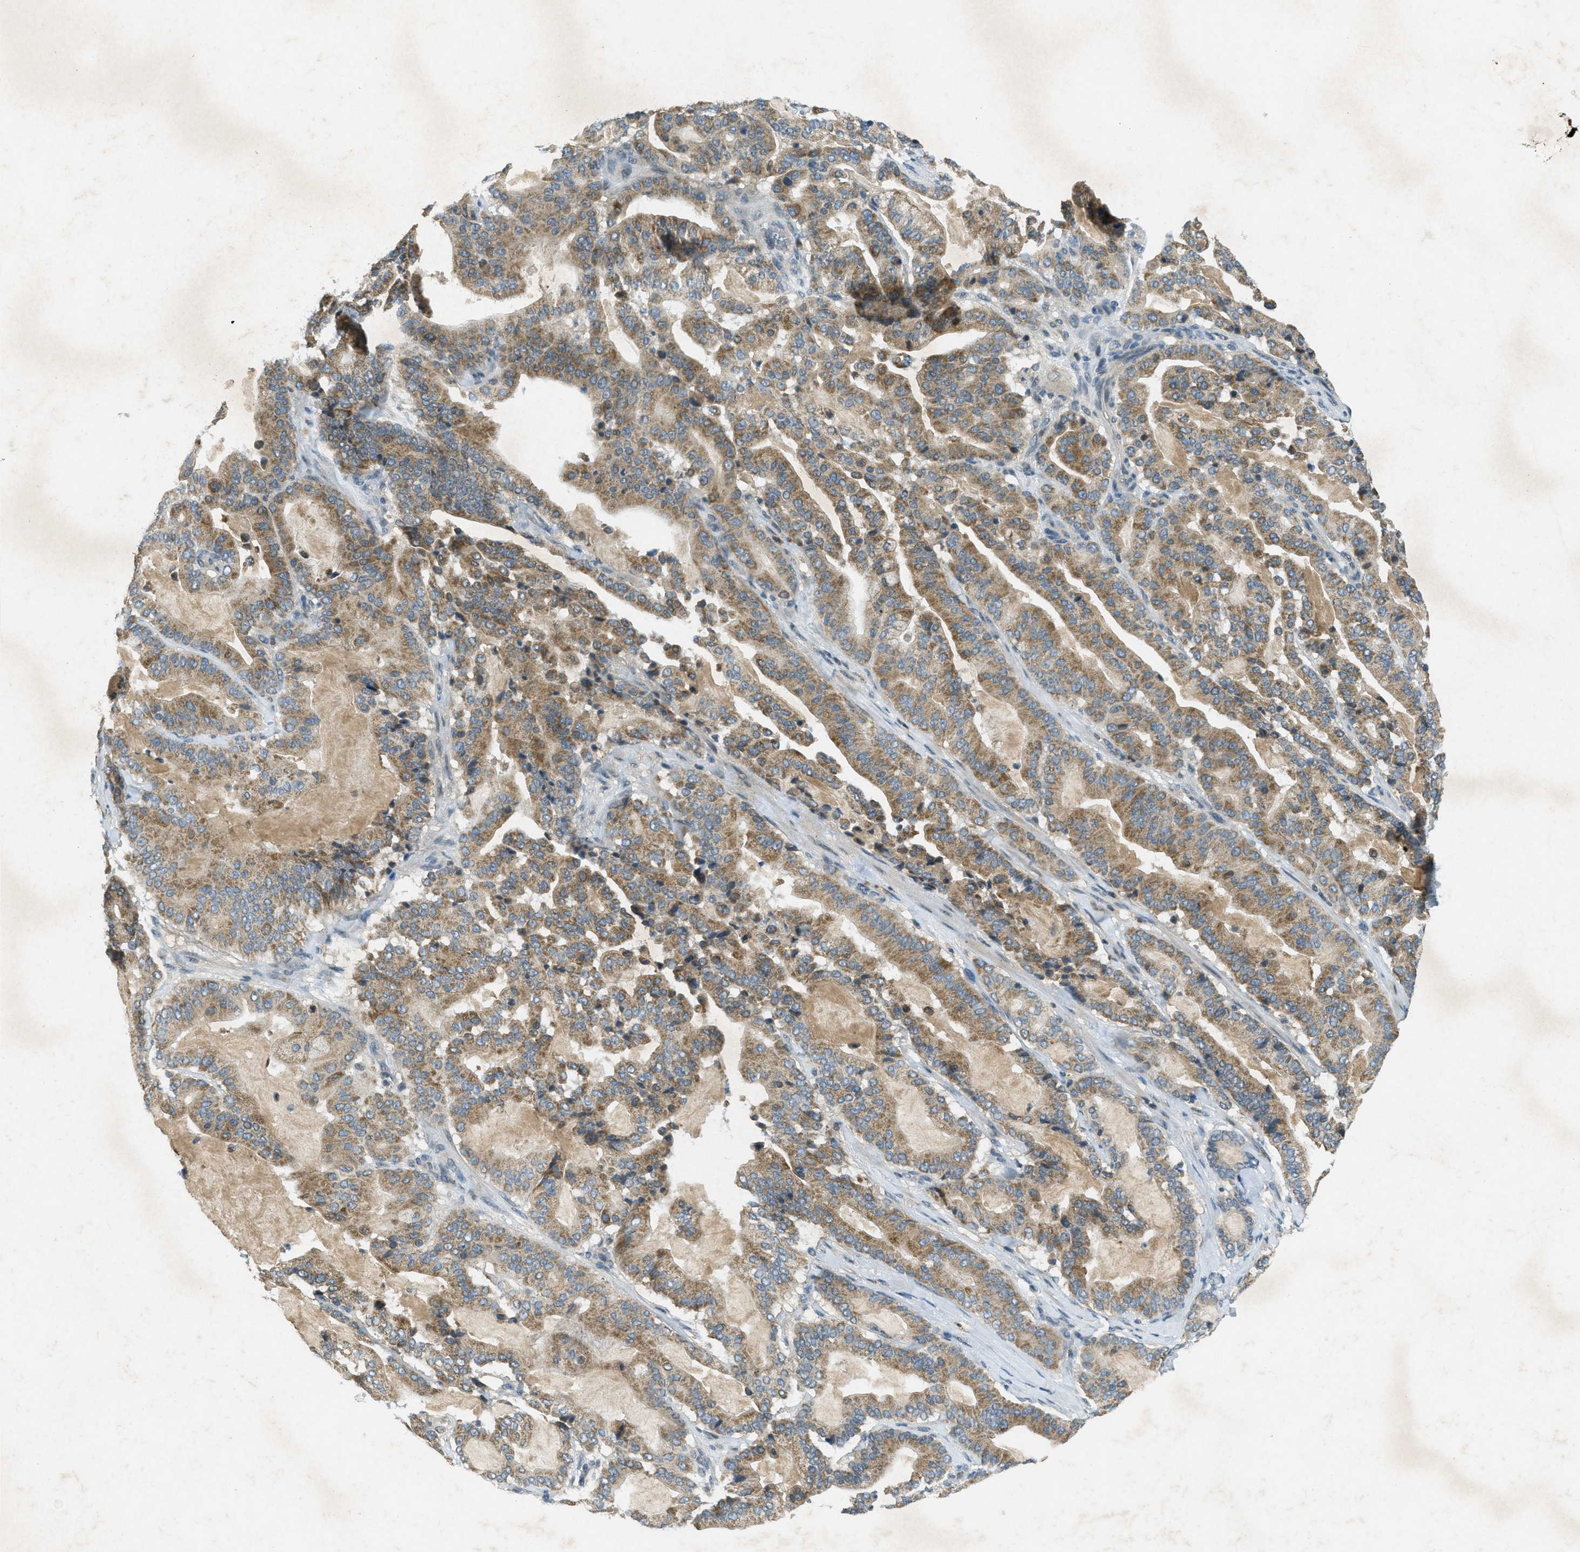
{"staining": {"intensity": "moderate", "quantity": ">75%", "location": "cytoplasmic/membranous"}, "tissue": "pancreatic cancer", "cell_type": "Tumor cells", "image_type": "cancer", "snomed": [{"axis": "morphology", "description": "Adenocarcinoma, NOS"}, {"axis": "topography", "description": "Pancreas"}], "caption": "Protein staining of pancreatic adenocarcinoma tissue displays moderate cytoplasmic/membranous positivity in about >75% of tumor cells. Ihc stains the protein in brown and the nuclei are stained blue.", "gene": "TCF20", "patient": {"sex": "male", "age": 63}}